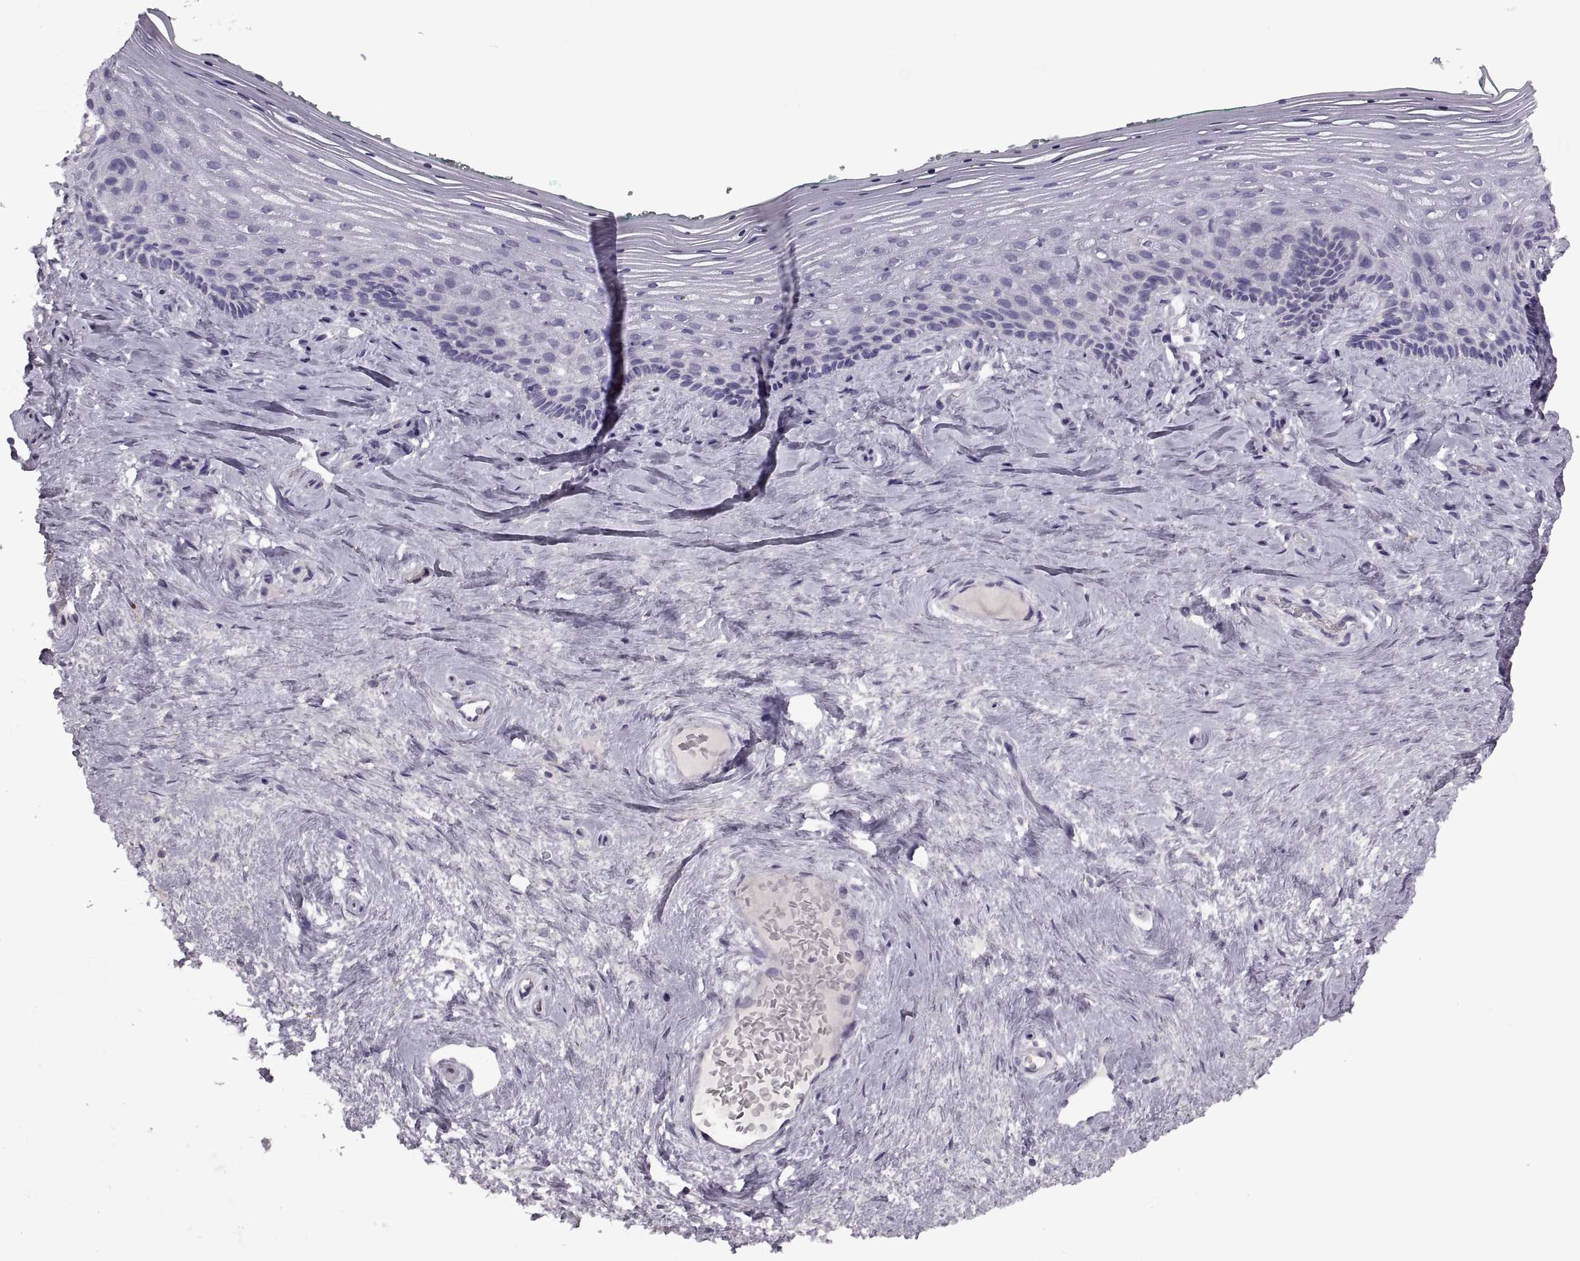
{"staining": {"intensity": "negative", "quantity": "none", "location": "none"}, "tissue": "vagina", "cell_type": "Squamous epithelial cells", "image_type": "normal", "snomed": [{"axis": "morphology", "description": "Normal tissue, NOS"}, {"axis": "topography", "description": "Vagina"}], "caption": "Immunohistochemistry (IHC) image of benign human vagina stained for a protein (brown), which demonstrates no expression in squamous epithelial cells.", "gene": "PIERCE1", "patient": {"sex": "female", "age": 45}}